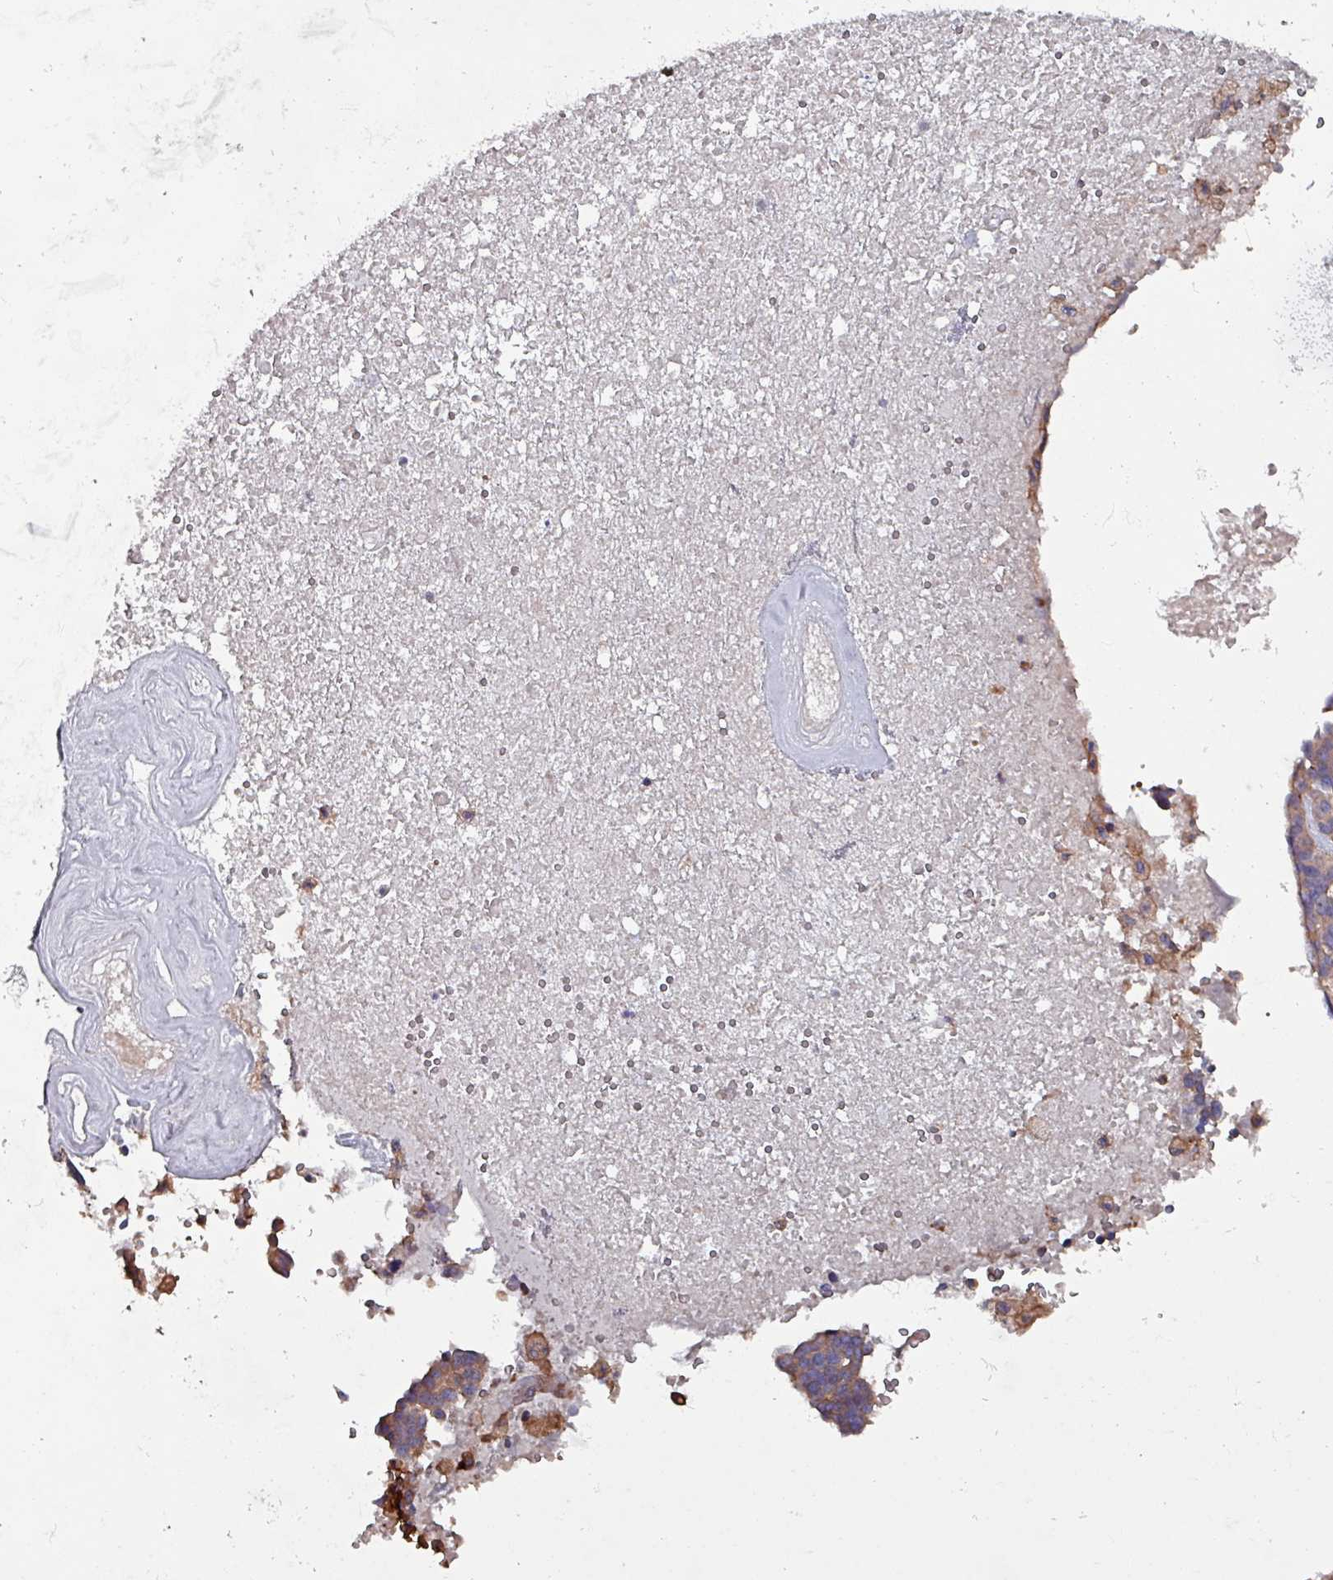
{"staining": {"intensity": "moderate", "quantity": "<25%", "location": "cytoplasmic/membranous"}, "tissue": "ovarian cancer", "cell_type": "Tumor cells", "image_type": "cancer", "snomed": [{"axis": "morphology", "description": "Cystadenocarcinoma, serous, NOS"}, {"axis": "topography", "description": "Ovary"}], "caption": "The histopathology image reveals immunohistochemical staining of ovarian cancer (serous cystadenocarcinoma). There is moderate cytoplasmic/membranous expression is present in about <25% of tumor cells.", "gene": "ANO10", "patient": {"sex": "female", "age": 59}}